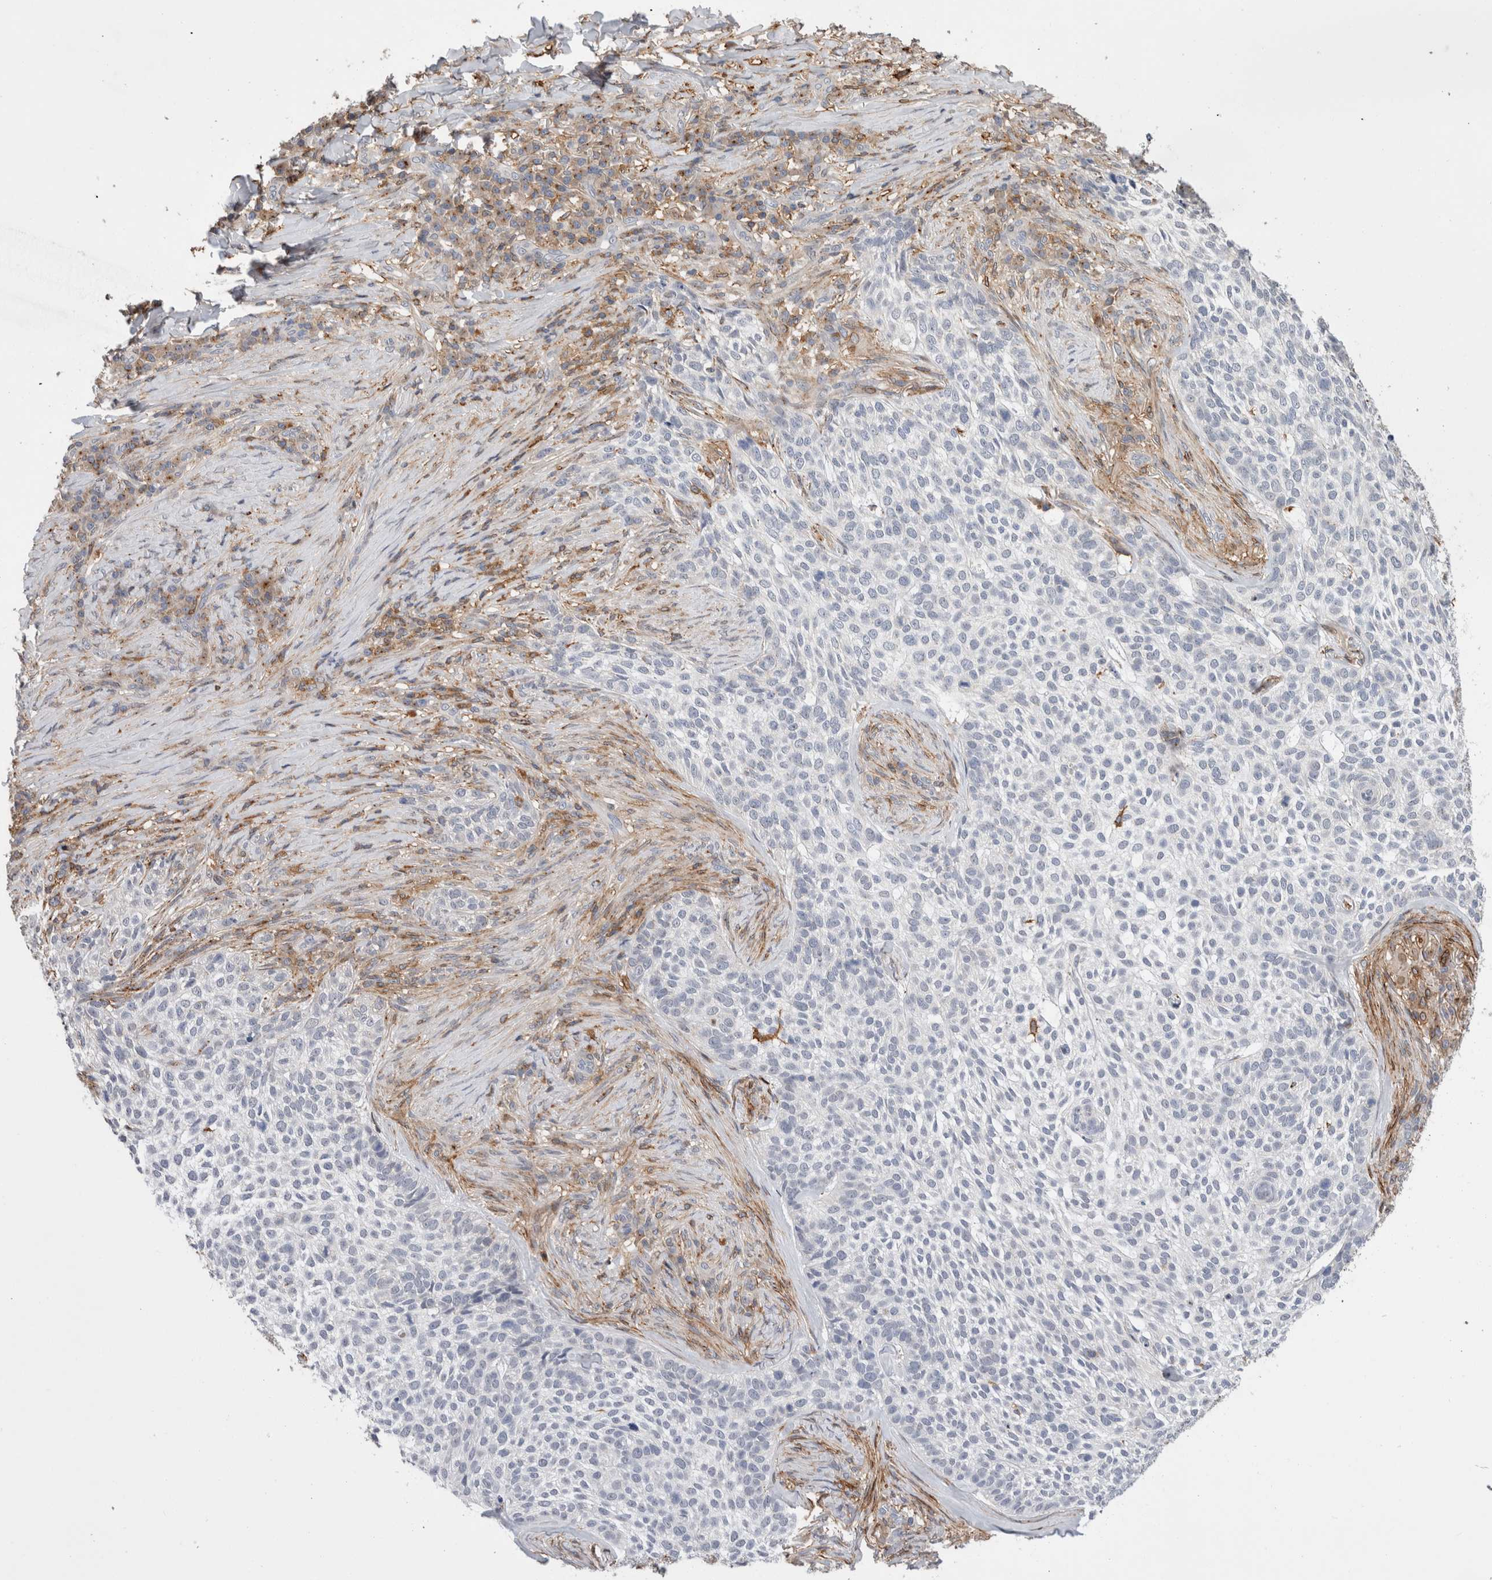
{"staining": {"intensity": "negative", "quantity": "none", "location": "none"}, "tissue": "skin cancer", "cell_type": "Tumor cells", "image_type": "cancer", "snomed": [{"axis": "morphology", "description": "Basal cell carcinoma"}, {"axis": "topography", "description": "Skin"}], "caption": "This is an immunohistochemistry histopathology image of human basal cell carcinoma (skin). There is no expression in tumor cells.", "gene": "CCDC88B", "patient": {"sex": "female", "age": 64}}